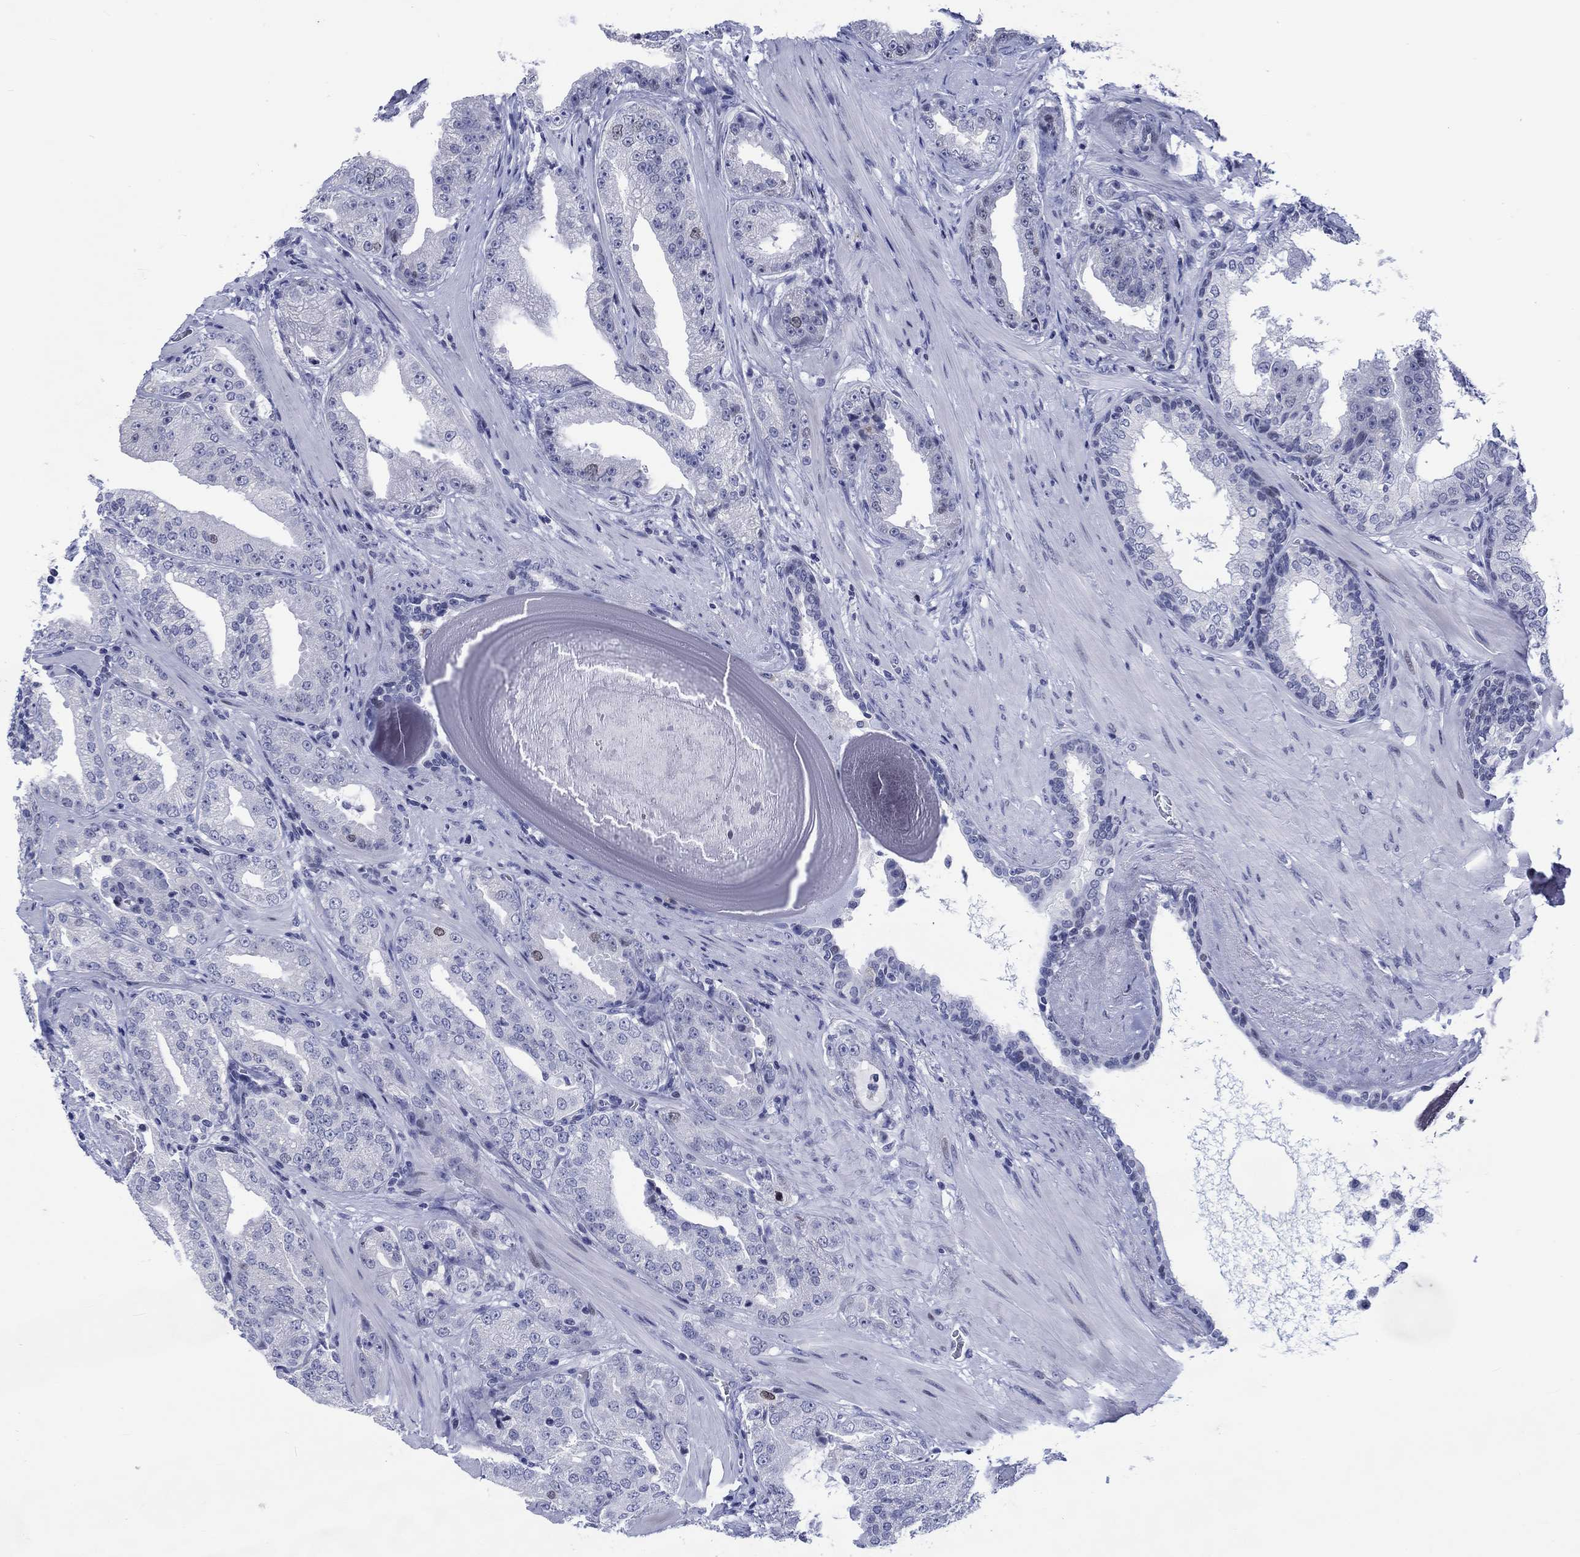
{"staining": {"intensity": "negative", "quantity": "none", "location": "none"}, "tissue": "prostate cancer", "cell_type": "Tumor cells", "image_type": "cancer", "snomed": [{"axis": "morphology", "description": "Adenocarcinoma, Low grade"}, {"axis": "topography", "description": "Prostate"}], "caption": "Immunohistochemical staining of human prostate cancer (adenocarcinoma (low-grade)) demonstrates no significant positivity in tumor cells.", "gene": "CDCA2", "patient": {"sex": "male", "age": 62}}